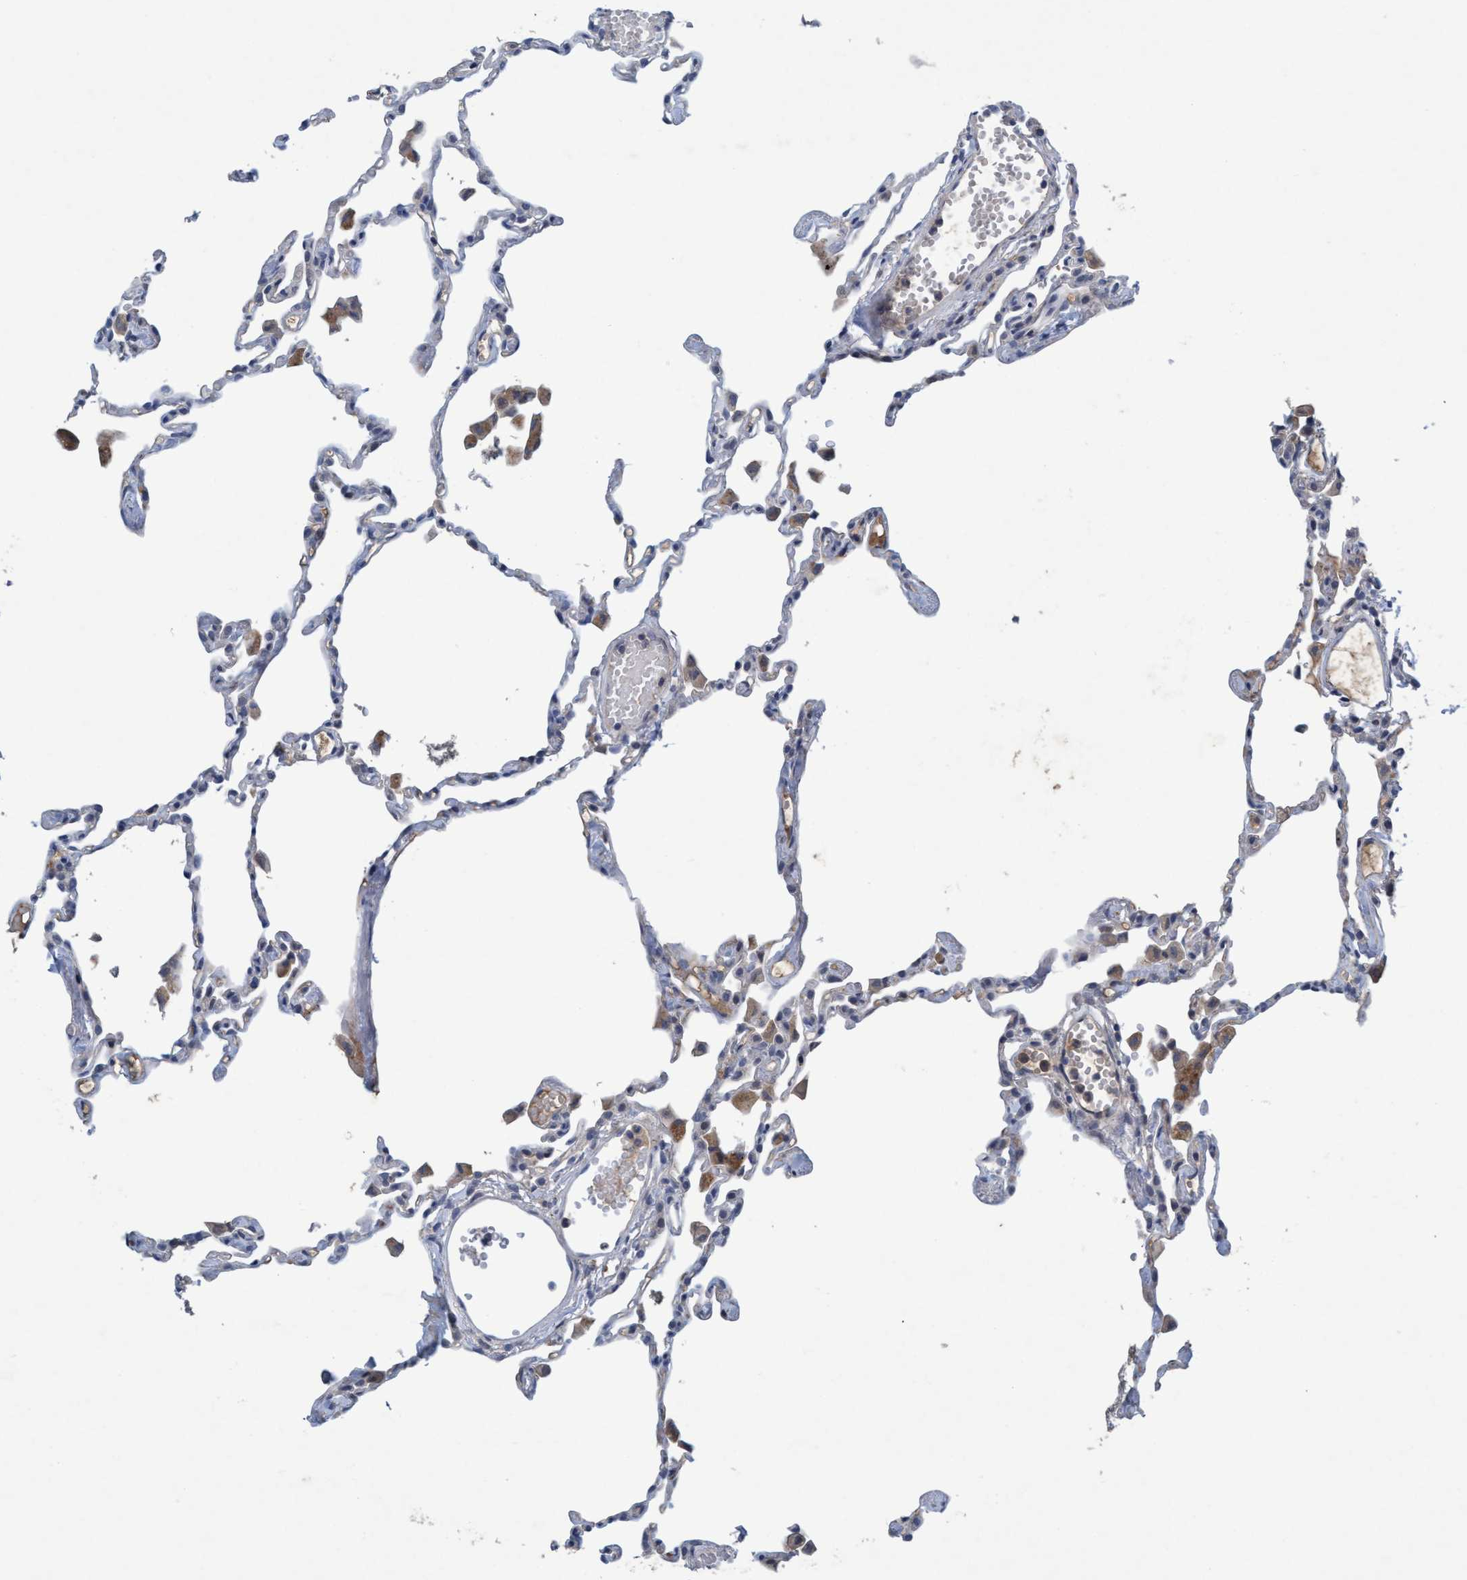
{"staining": {"intensity": "negative", "quantity": "none", "location": "none"}, "tissue": "lung", "cell_type": "Alveolar cells", "image_type": "normal", "snomed": [{"axis": "morphology", "description": "Normal tissue, NOS"}, {"axis": "topography", "description": "Lung"}], "caption": "Immunohistochemistry (IHC) of benign lung demonstrates no staining in alveolar cells. (DAB immunohistochemistry, high magnification).", "gene": "RNF208", "patient": {"sex": "female", "age": 49}}